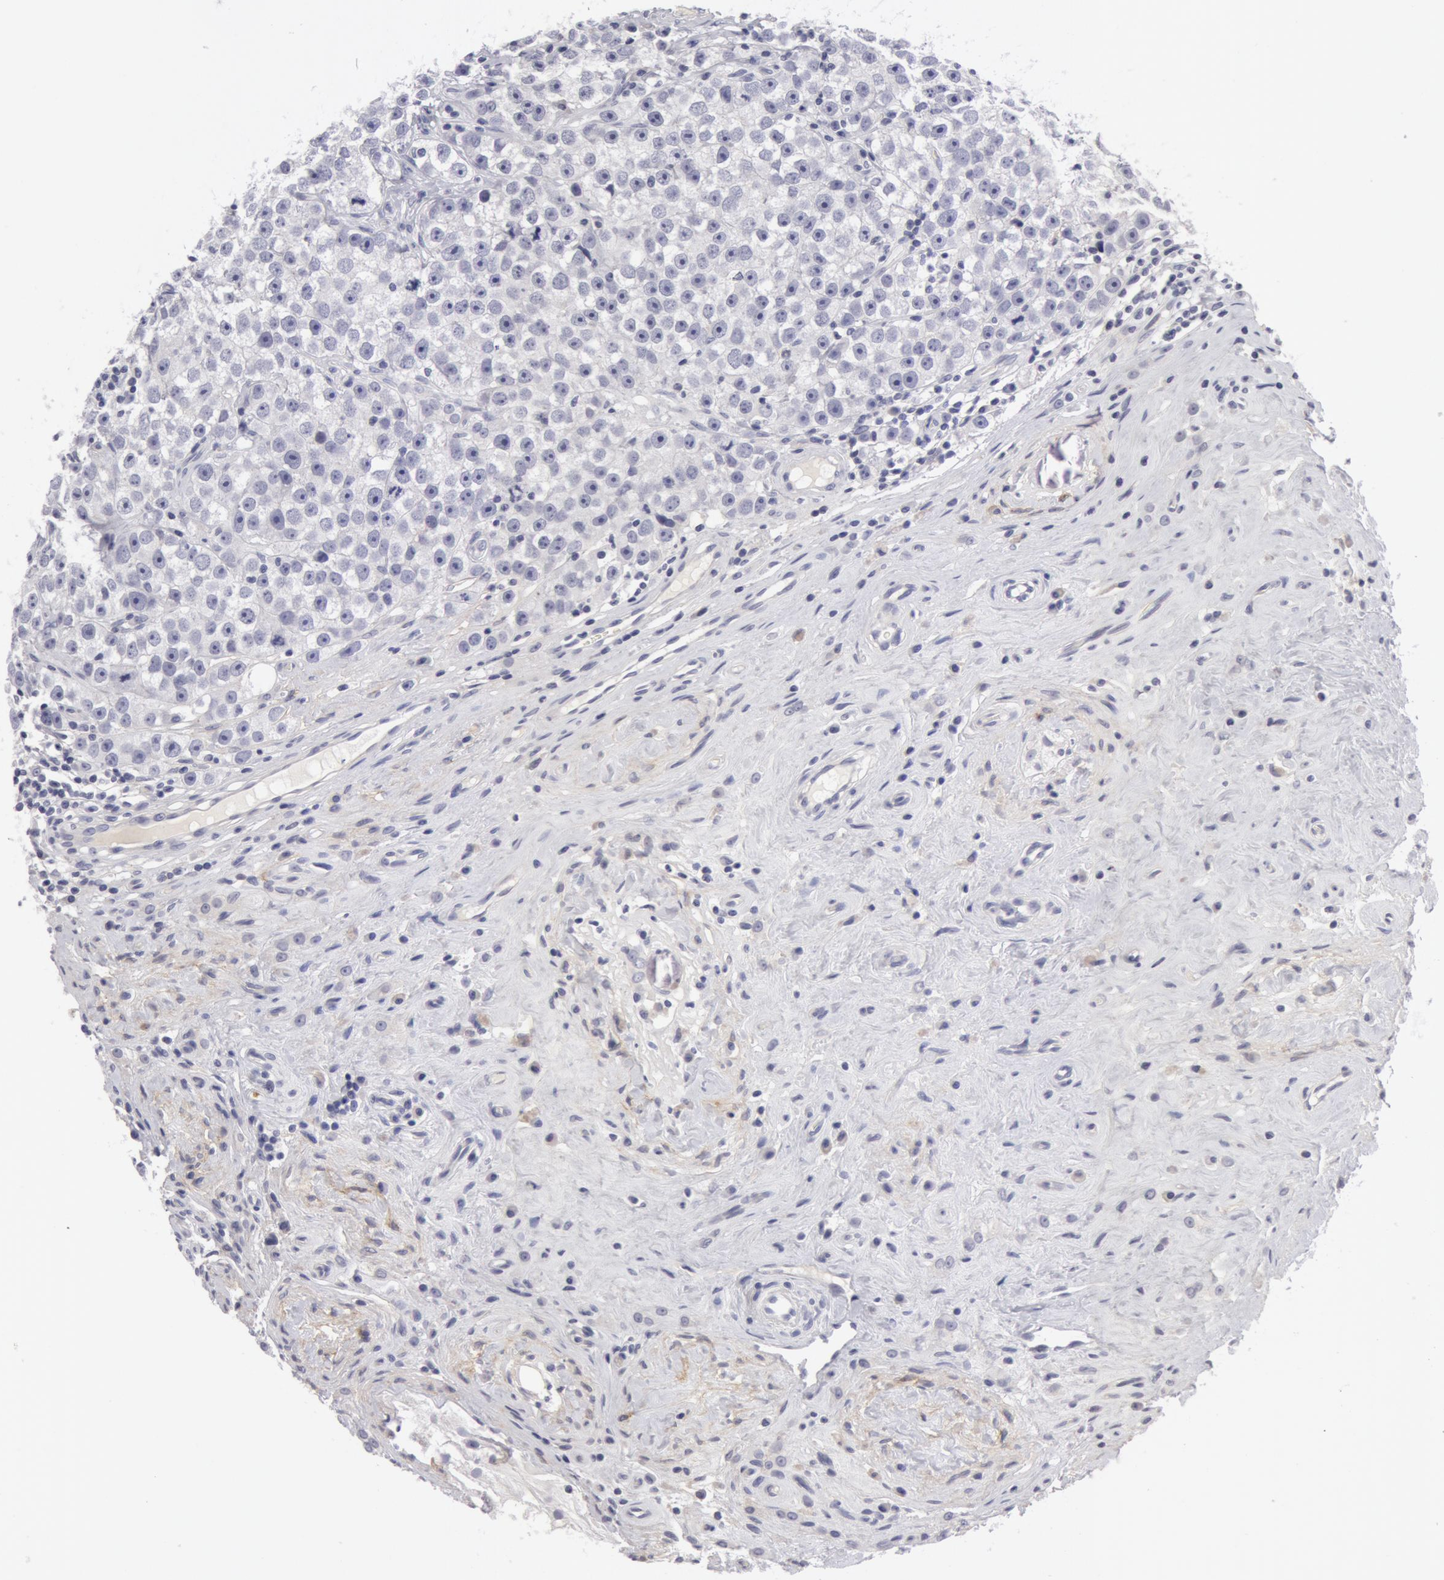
{"staining": {"intensity": "negative", "quantity": "none", "location": "none"}, "tissue": "testis cancer", "cell_type": "Tumor cells", "image_type": "cancer", "snomed": [{"axis": "morphology", "description": "Seminoma, NOS"}, {"axis": "topography", "description": "Testis"}], "caption": "Immunohistochemistry (IHC) of human testis cancer (seminoma) demonstrates no staining in tumor cells. (Stains: DAB IHC with hematoxylin counter stain, Microscopy: brightfield microscopy at high magnification).", "gene": "NLGN4X", "patient": {"sex": "male", "age": 32}}